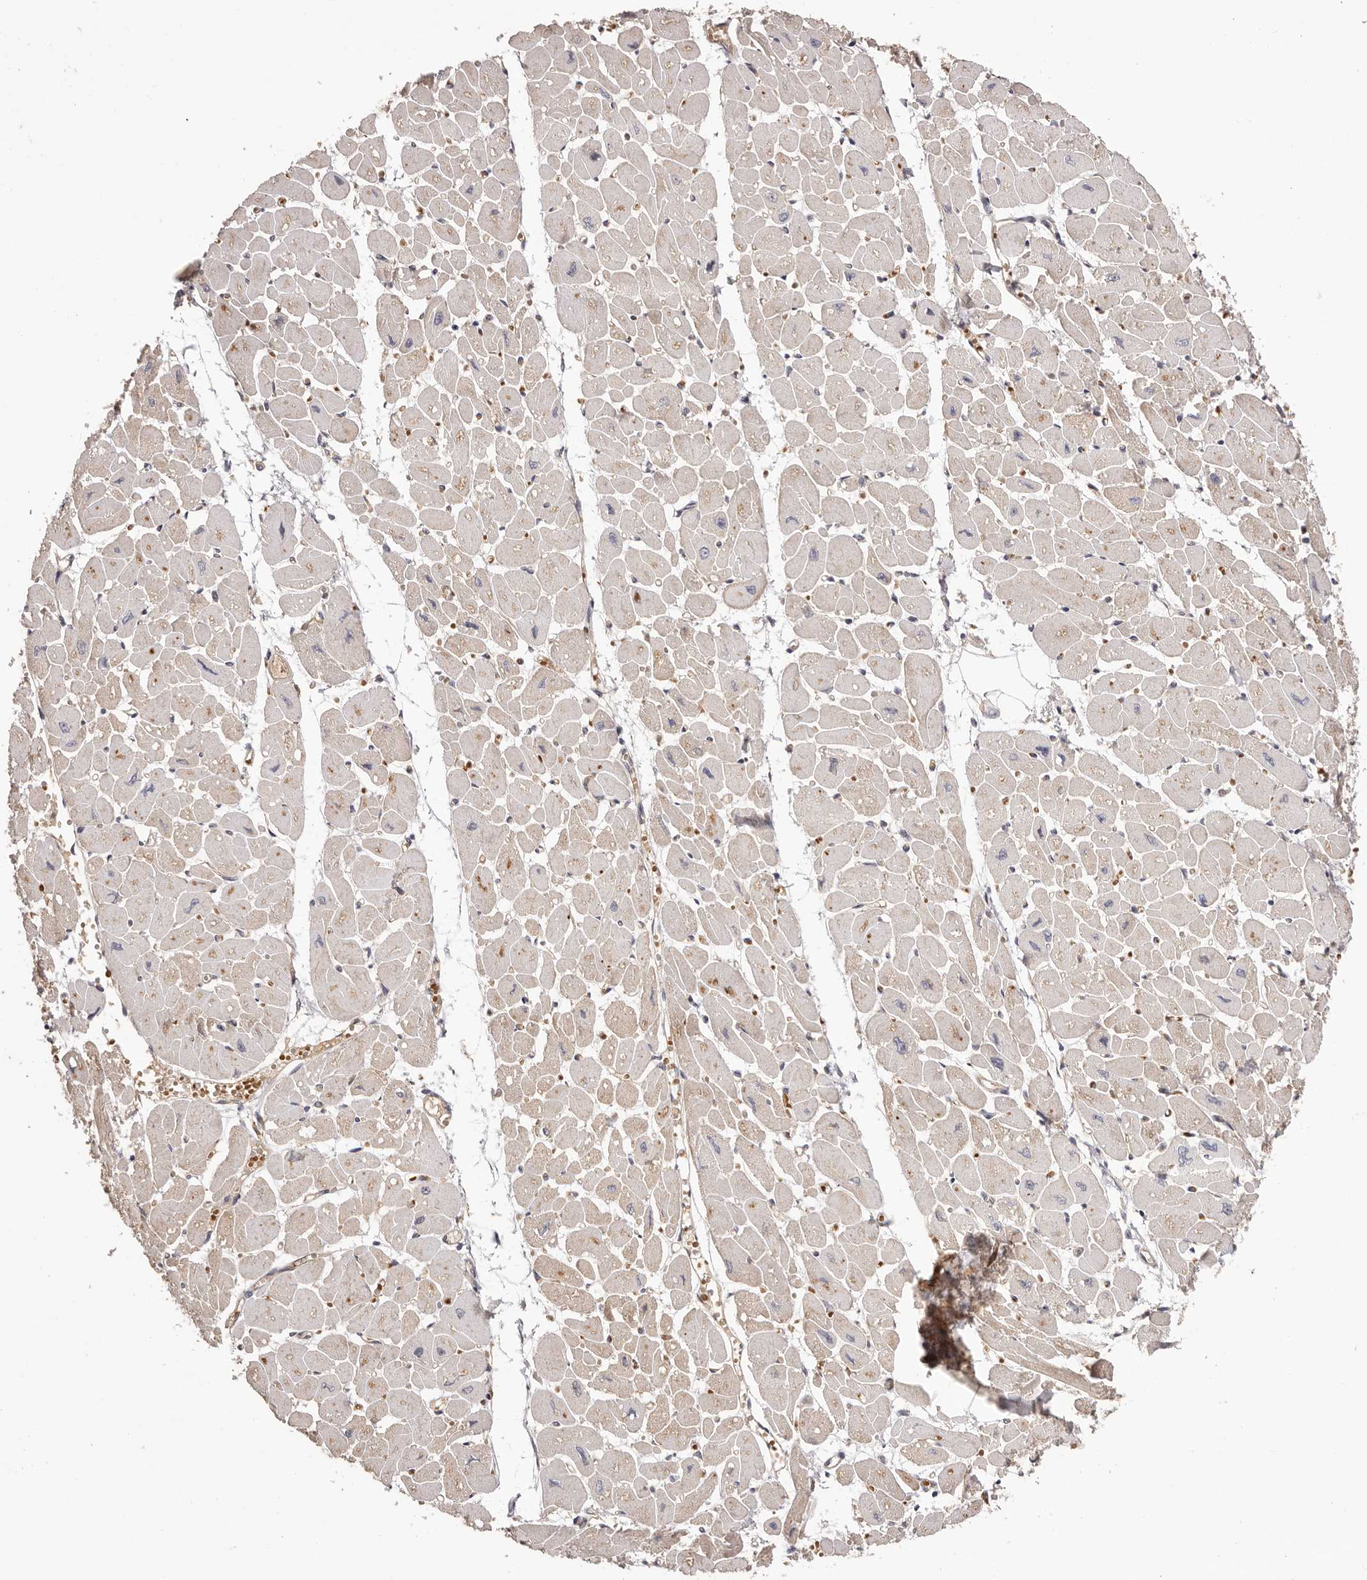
{"staining": {"intensity": "moderate", "quantity": "25%-75%", "location": "cytoplasmic/membranous"}, "tissue": "heart muscle", "cell_type": "Cardiomyocytes", "image_type": "normal", "snomed": [{"axis": "morphology", "description": "Normal tissue, NOS"}, {"axis": "topography", "description": "Heart"}], "caption": "Protein expression analysis of unremarkable heart muscle exhibits moderate cytoplasmic/membranous staining in approximately 25%-75% of cardiomyocytes.", "gene": "UBR2", "patient": {"sex": "female", "age": 54}}